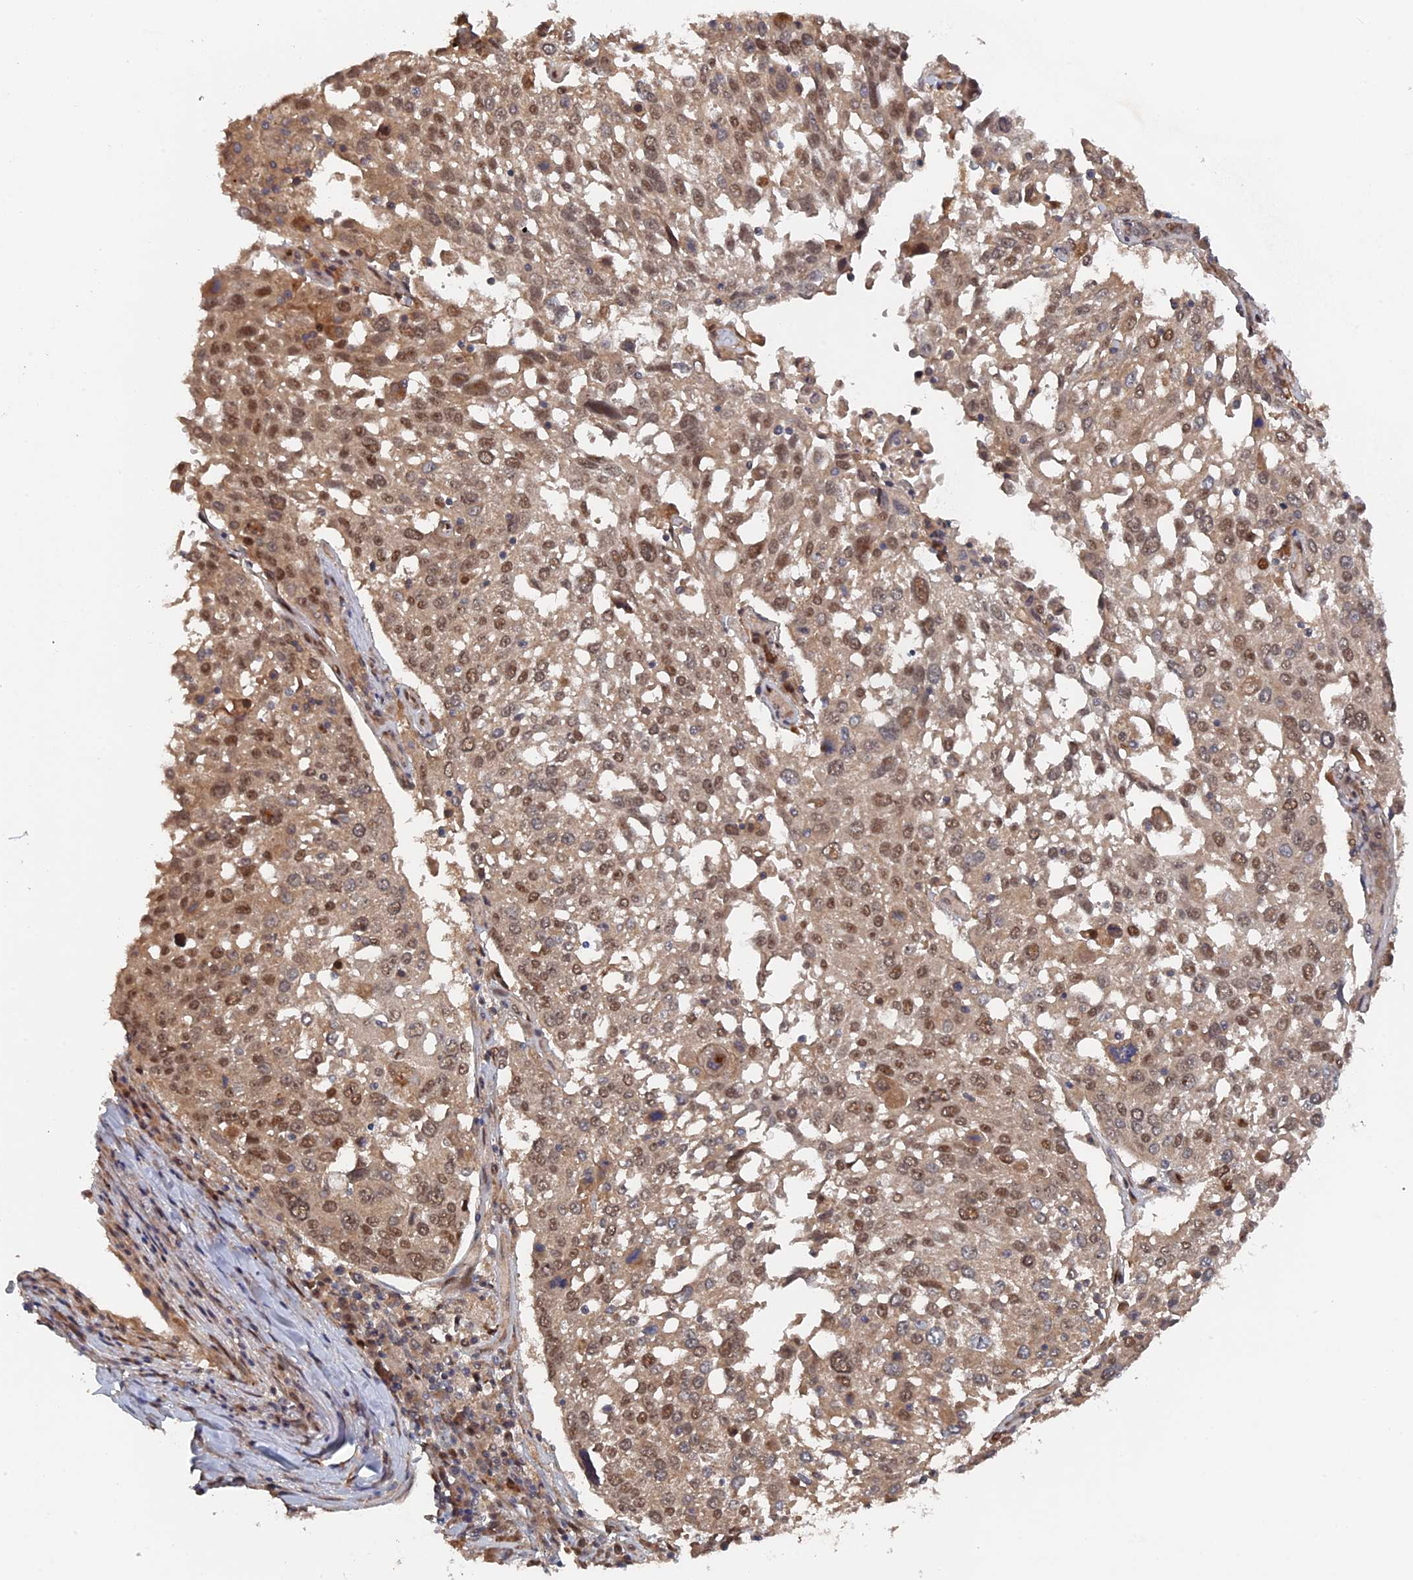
{"staining": {"intensity": "moderate", "quantity": ">75%", "location": "nuclear"}, "tissue": "lung cancer", "cell_type": "Tumor cells", "image_type": "cancer", "snomed": [{"axis": "morphology", "description": "Squamous cell carcinoma, NOS"}, {"axis": "topography", "description": "Lung"}], "caption": "Protein positivity by immunohistochemistry shows moderate nuclear expression in about >75% of tumor cells in lung squamous cell carcinoma. Ihc stains the protein of interest in brown and the nuclei are stained blue.", "gene": "ELOVL6", "patient": {"sex": "male", "age": 65}}